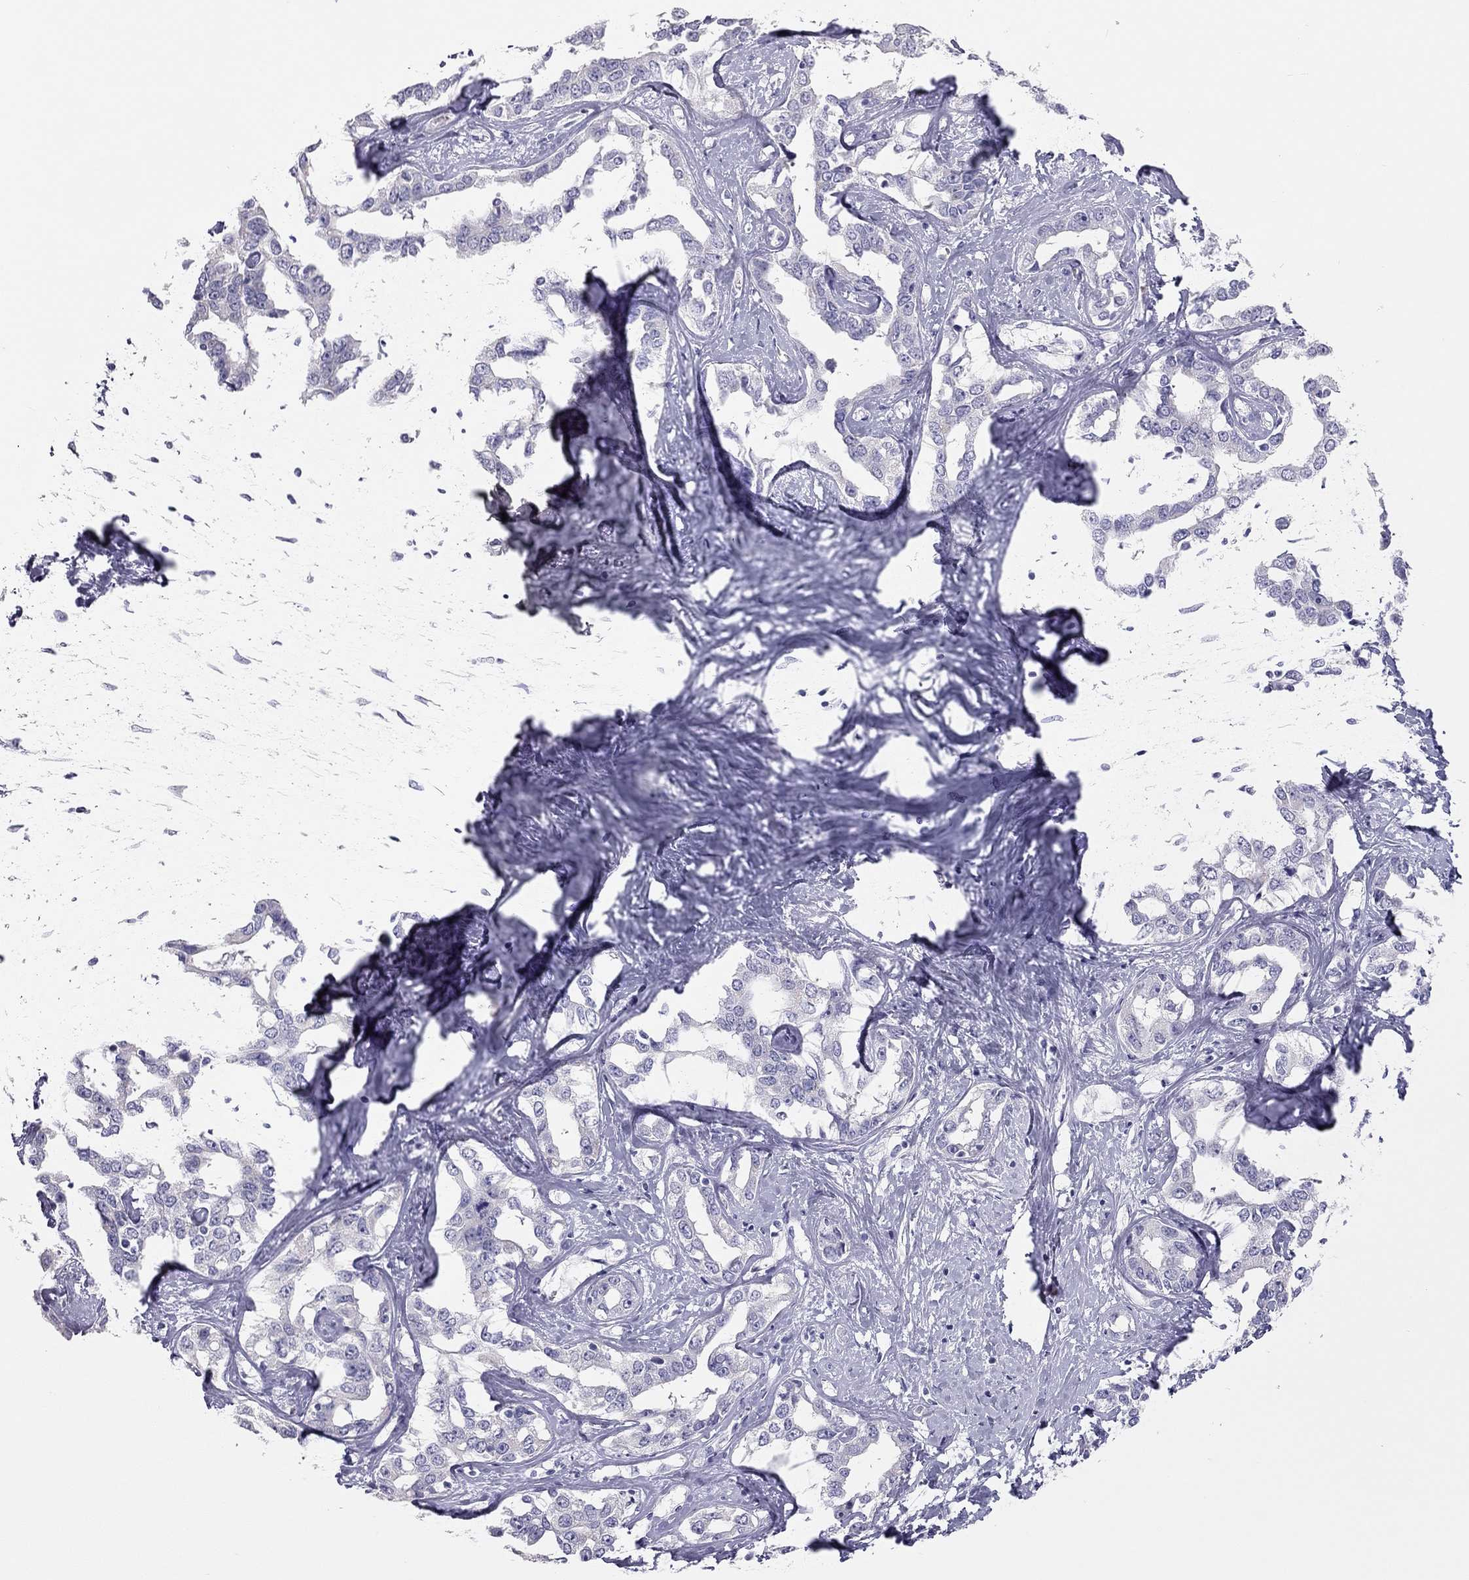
{"staining": {"intensity": "negative", "quantity": "none", "location": "none"}, "tissue": "liver cancer", "cell_type": "Tumor cells", "image_type": "cancer", "snomed": [{"axis": "morphology", "description": "Cholangiocarcinoma"}, {"axis": "topography", "description": "Liver"}], "caption": "An image of human liver cancer (cholangiocarcinoma) is negative for staining in tumor cells.", "gene": "SPATA12", "patient": {"sex": "male", "age": 59}}